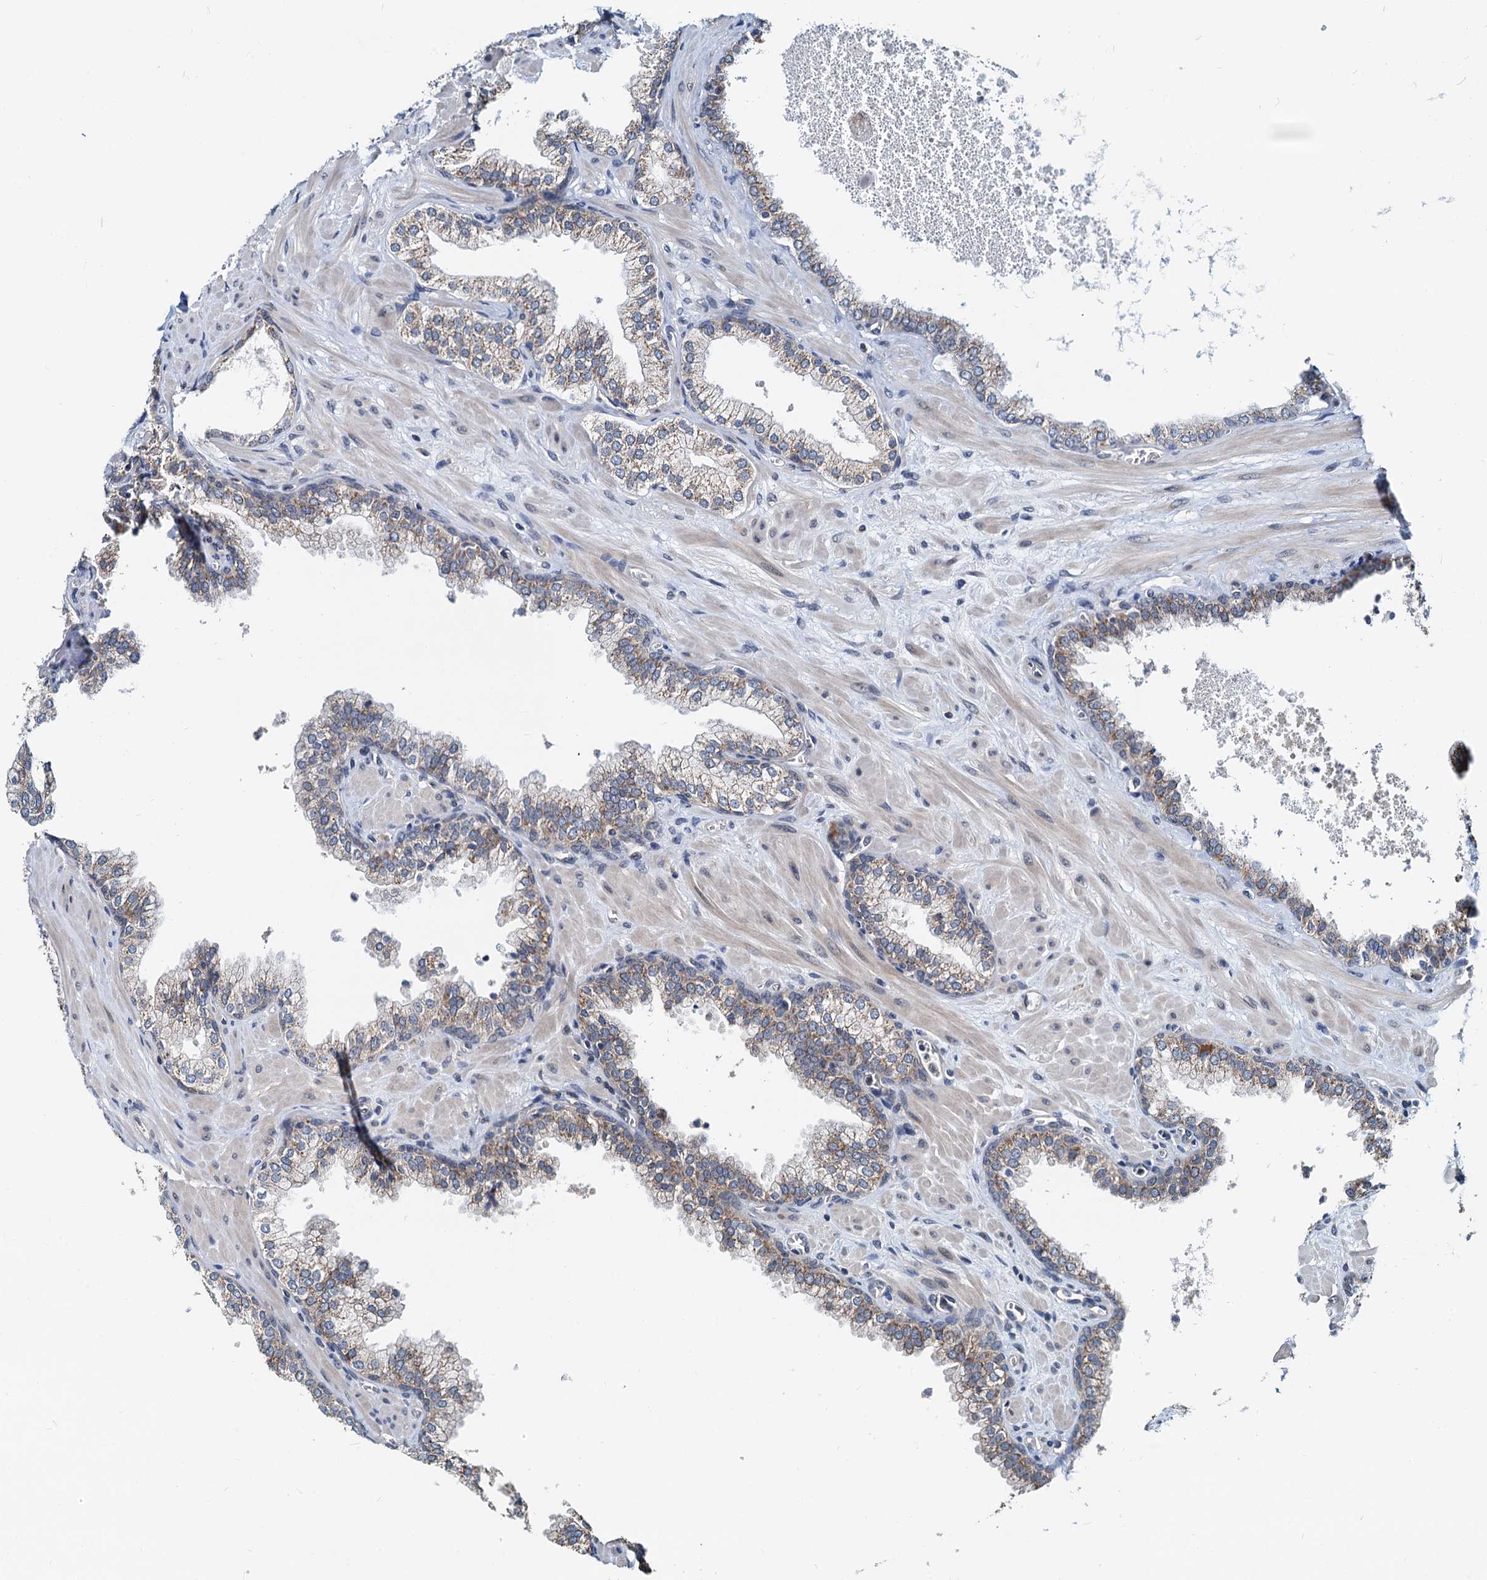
{"staining": {"intensity": "weak", "quantity": "25%-75%", "location": "cytoplasmic/membranous"}, "tissue": "prostate", "cell_type": "Glandular cells", "image_type": "normal", "snomed": [{"axis": "morphology", "description": "Normal tissue, NOS"}, {"axis": "topography", "description": "Prostate"}], "caption": "Prostate was stained to show a protein in brown. There is low levels of weak cytoplasmic/membranous staining in approximately 25%-75% of glandular cells. The staining was performed using DAB (3,3'-diaminobenzidine) to visualize the protein expression in brown, while the nuclei were stained in blue with hematoxylin (Magnification: 20x).", "gene": "MCMBP", "patient": {"sex": "male", "age": 60}}